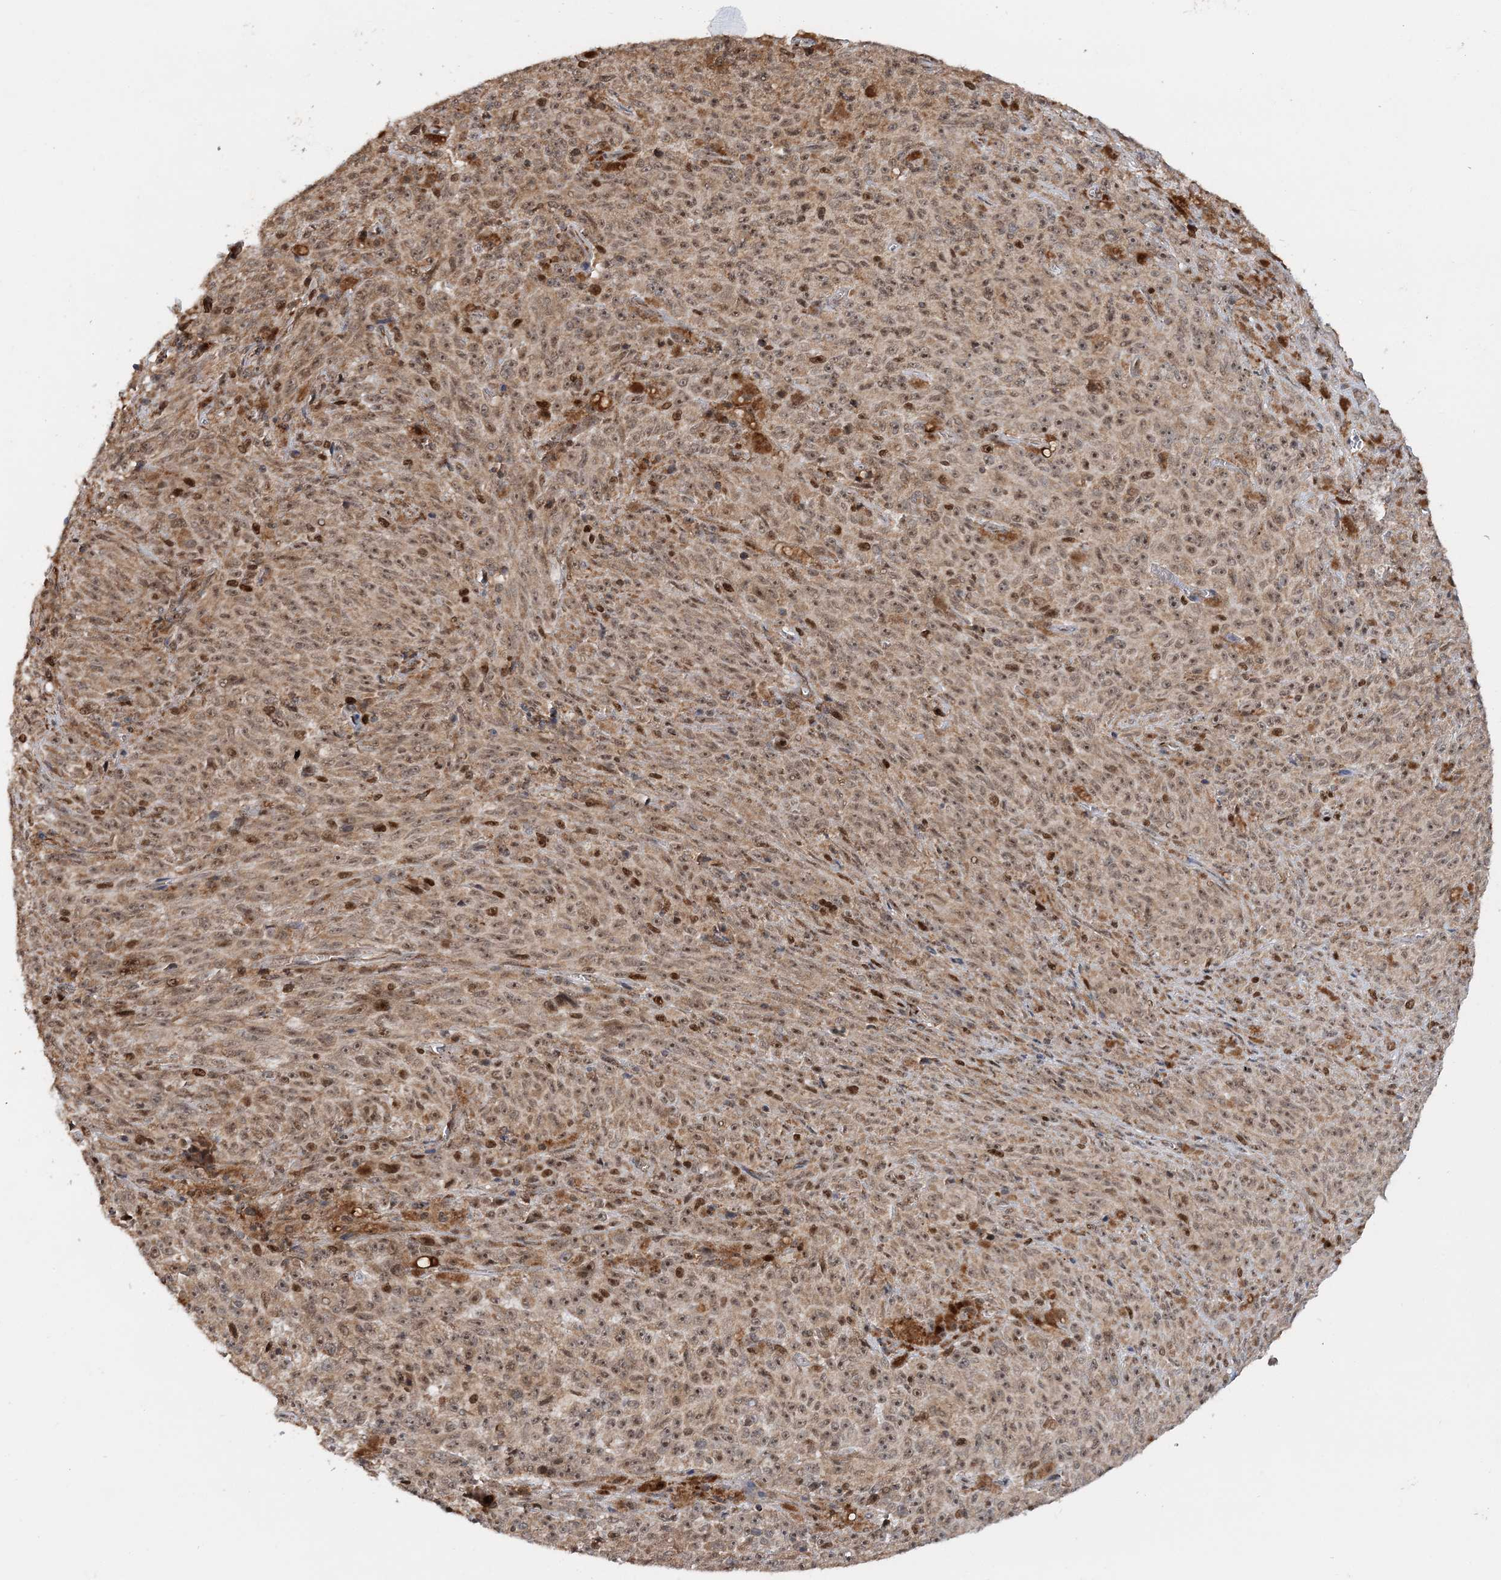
{"staining": {"intensity": "moderate", "quantity": ">75%", "location": "cytoplasmic/membranous,nuclear"}, "tissue": "melanoma", "cell_type": "Tumor cells", "image_type": "cancer", "snomed": [{"axis": "morphology", "description": "Malignant melanoma, NOS"}, {"axis": "topography", "description": "Skin"}], "caption": "Tumor cells exhibit medium levels of moderate cytoplasmic/membranous and nuclear positivity in about >75% of cells in human malignant melanoma. Using DAB (brown) and hematoxylin (blue) stains, captured at high magnification using brightfield microscopy.", "gene": "KIF4A", "patient": {"sex": "female", "age": 82}}